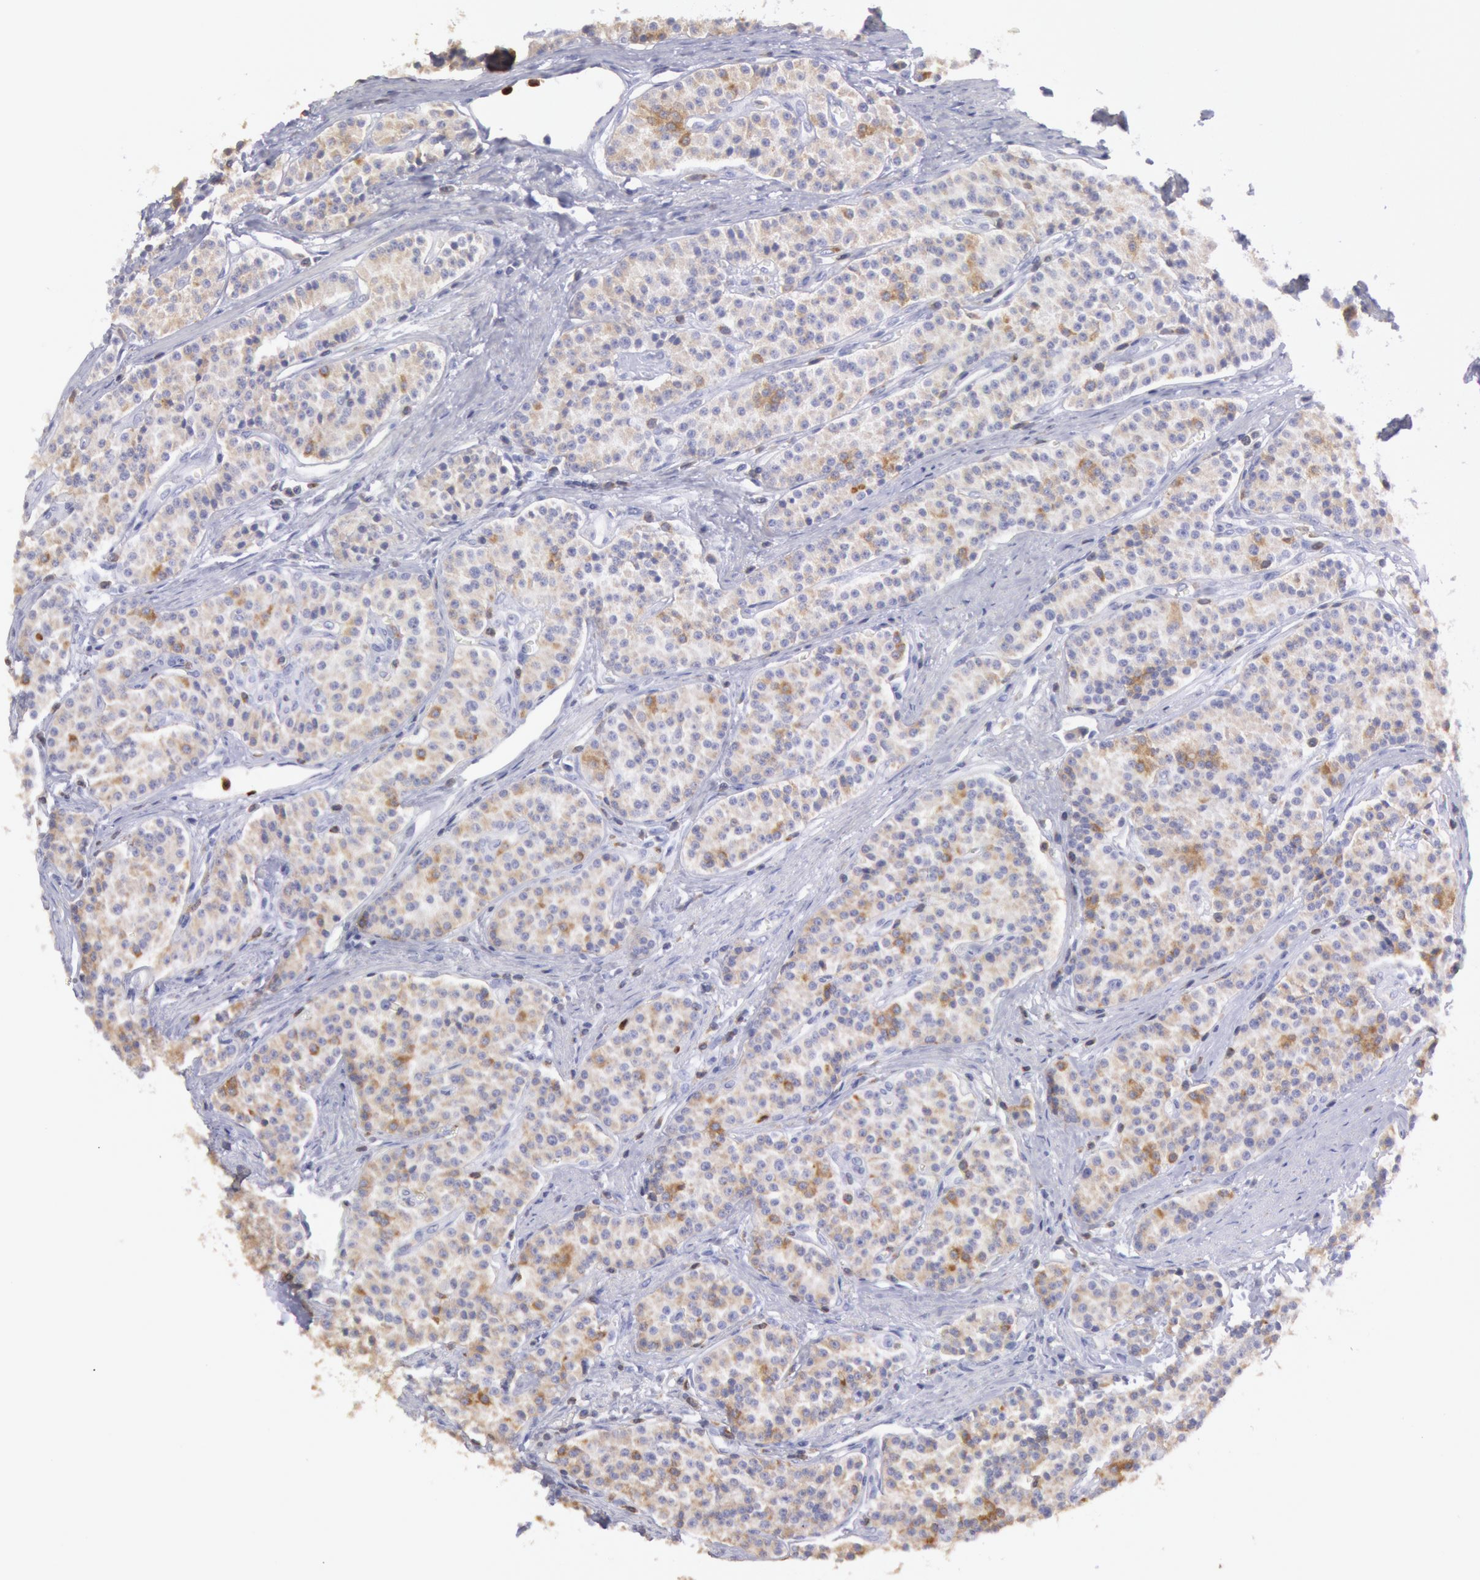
{"staining": {"intensity": "moderate", "quantity": "<25%", "location": "cytoplasmic/membranous"}, "tissue": "carcinoid", "cell_type": "Tumor cells", "image_type": "cancer", "snomed": [{"axis": "morphology", "description": "Carcinoid, malignant, NOS"}, {"axis": "topography", "description": "Stomach"}], "caption": "Tumor cells demonstrate low levels of moderate cytoplasmic/membranous staining in approximately <25% of cells in human carcinoid.", "gene": "RAB27A", "patient": {"sex": "female", "age": 76}}